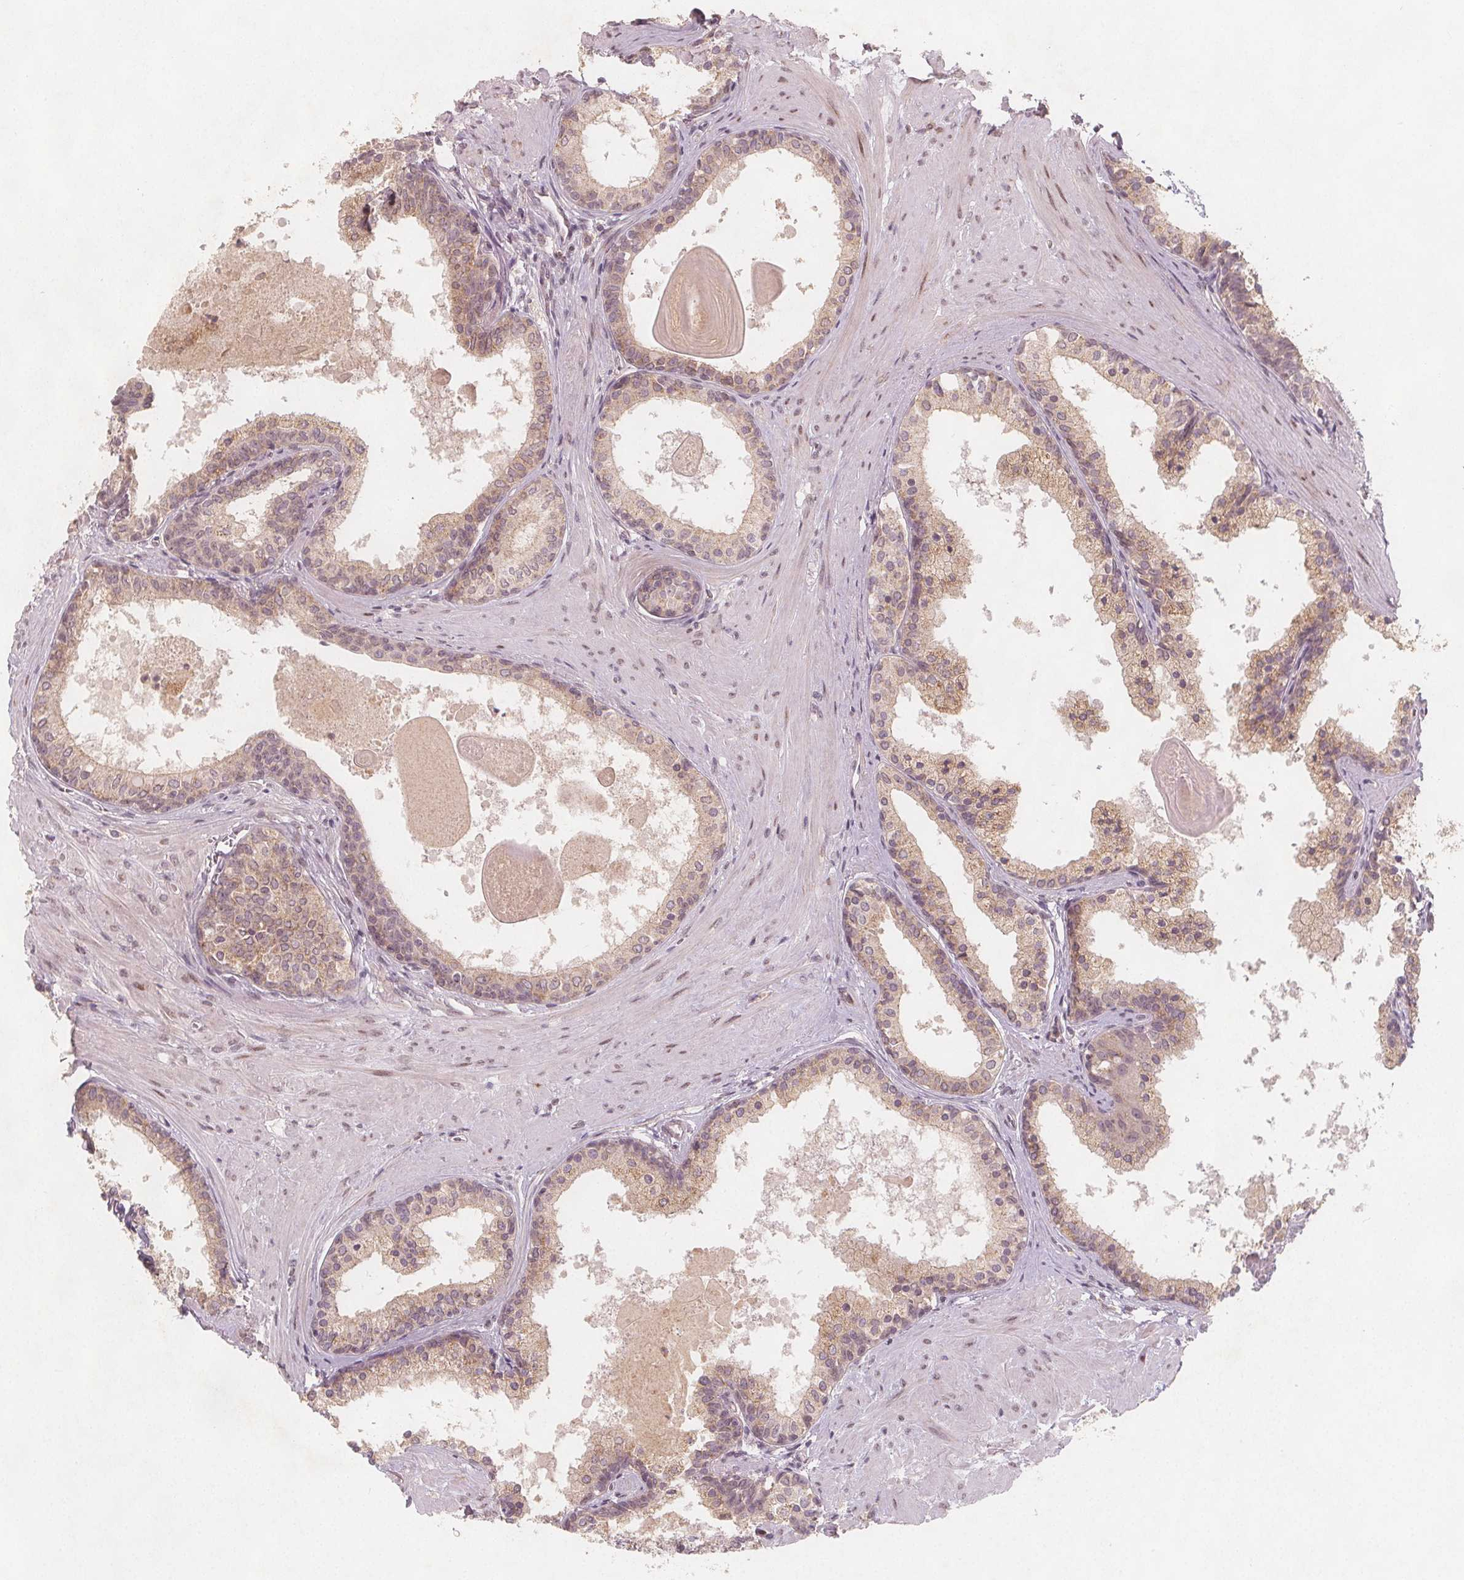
{"staining": {"intensity": "moderate", "quantity": ">75%", "location": "cytoplasmic/membranous"}, "tissue": "prostate", "cell_type": "Glandular cells", "image_type": "normal", "snomed": [{"axis": "morphology", "description": "Normal tissue, NOS"}, {"axis": "topography", "description": "Prostate"}], "caption": "IHC (DAB) staining of benign human prostate displays moderate cytoplasmic/membranous protein positivity in about >75% of glandular cells. (Brightfield microscopy of DAB IHC at high magnification).", "gene": "NCSTN", "patient": {"sex": "male", "age": 61}}